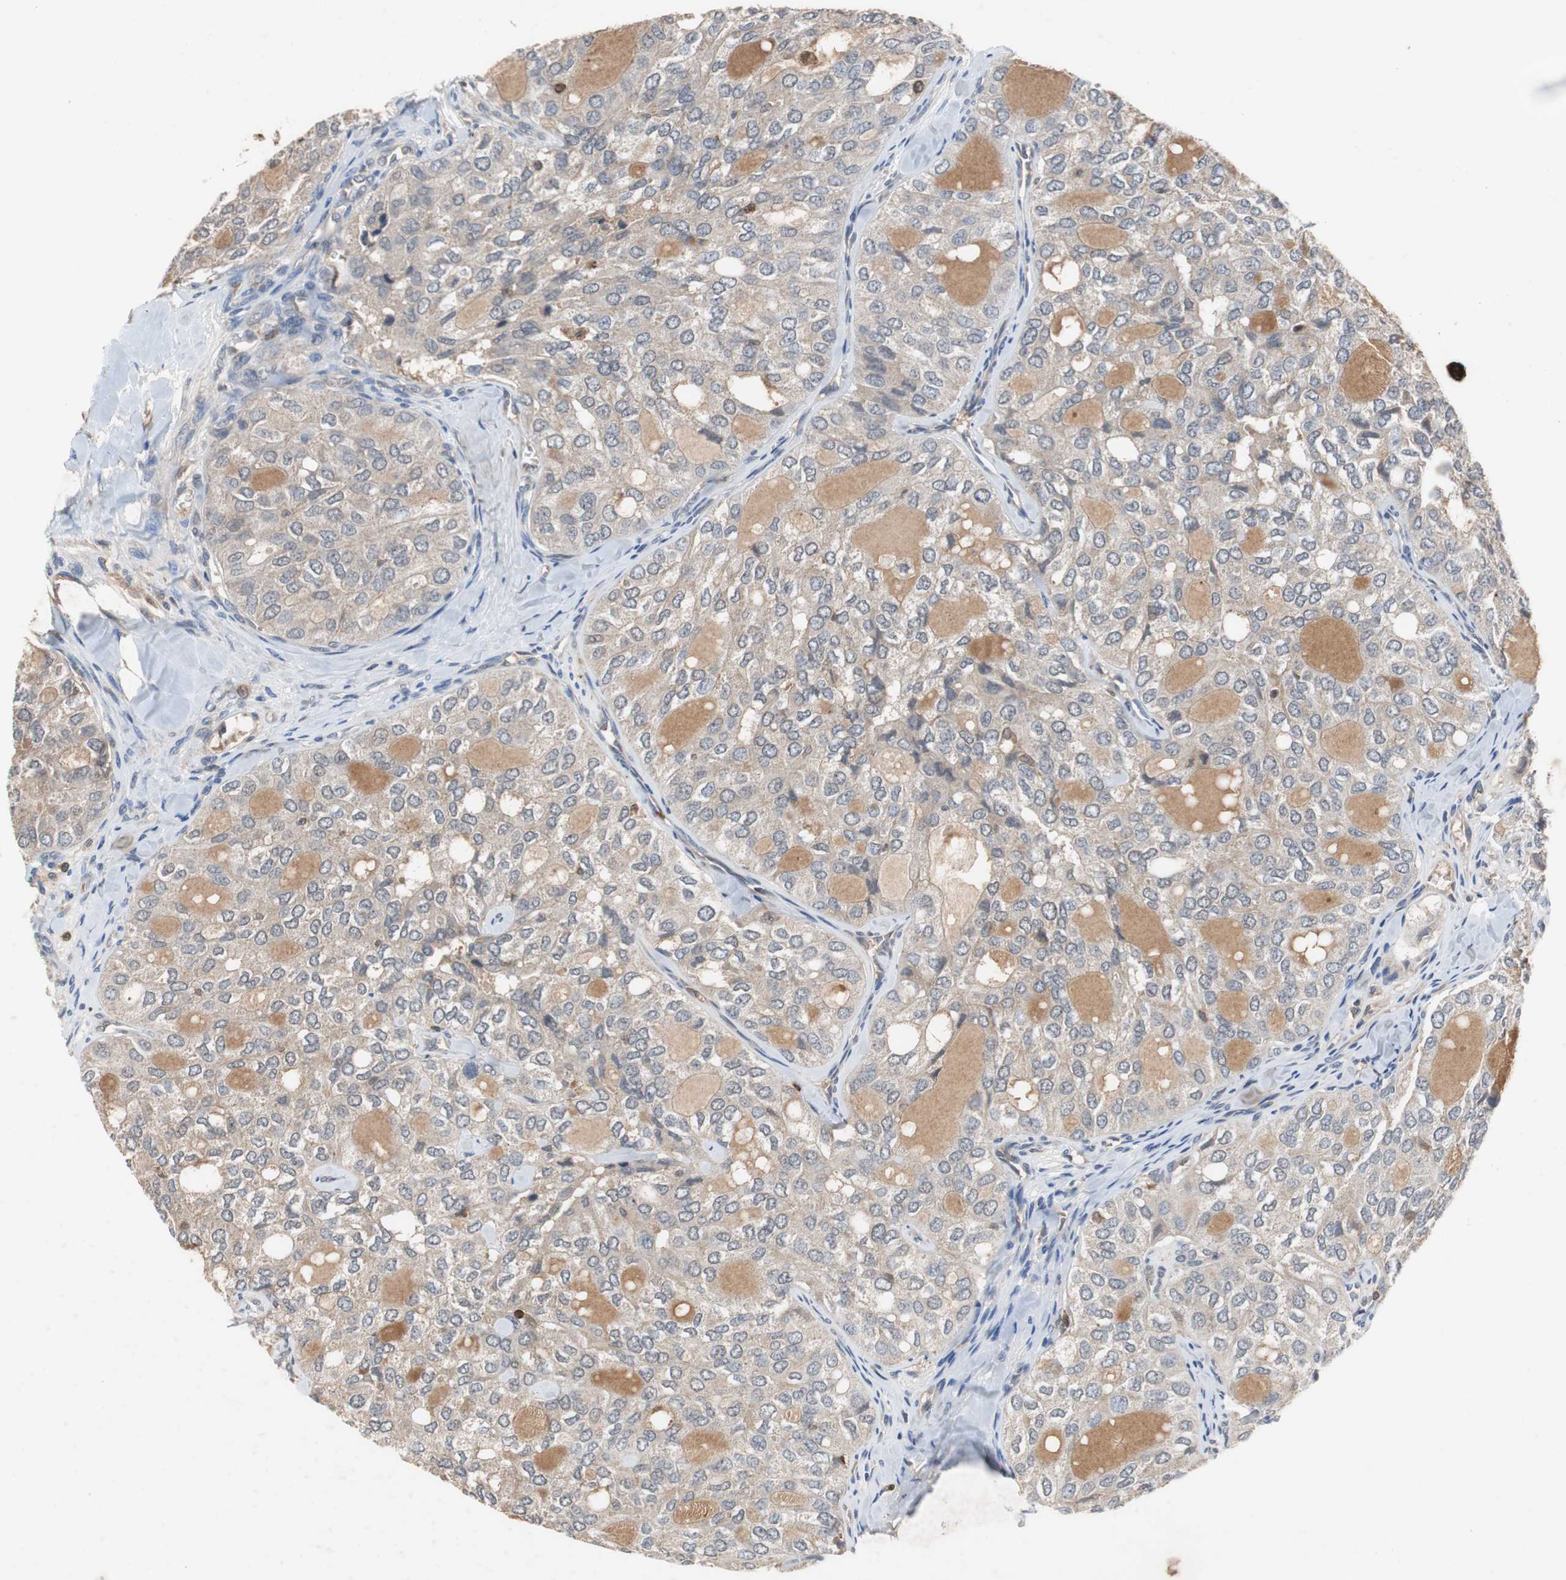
{"staining": {"intensity": "weak", "quantity": ">75%", "location": "cytoplasmic/membranous"}, "tissue": "thyroid cancer", "cell_type": "Tumor cells", "image_type": "cancer", "snomed": [{"axis": "morphology", "description": "Follicular adenoma carcinoma, NOS"}, {"axis": "topography", "description": "Thyroid gland"}], "caption": "Immunohistochemistry of thyroid cancer reveals low levels of weak cytoplasmic/membranous staining in approximately >75% of tumor cells. The staining was performed using DAB (3,3'-diaminobenzidine) to visualize the protein expression in brown, while the nuclei were stained in blue with hematoxylin (Magnification: 20x).", "gene": "CALB2", "patient": {"sex": "male", "age": 75}}